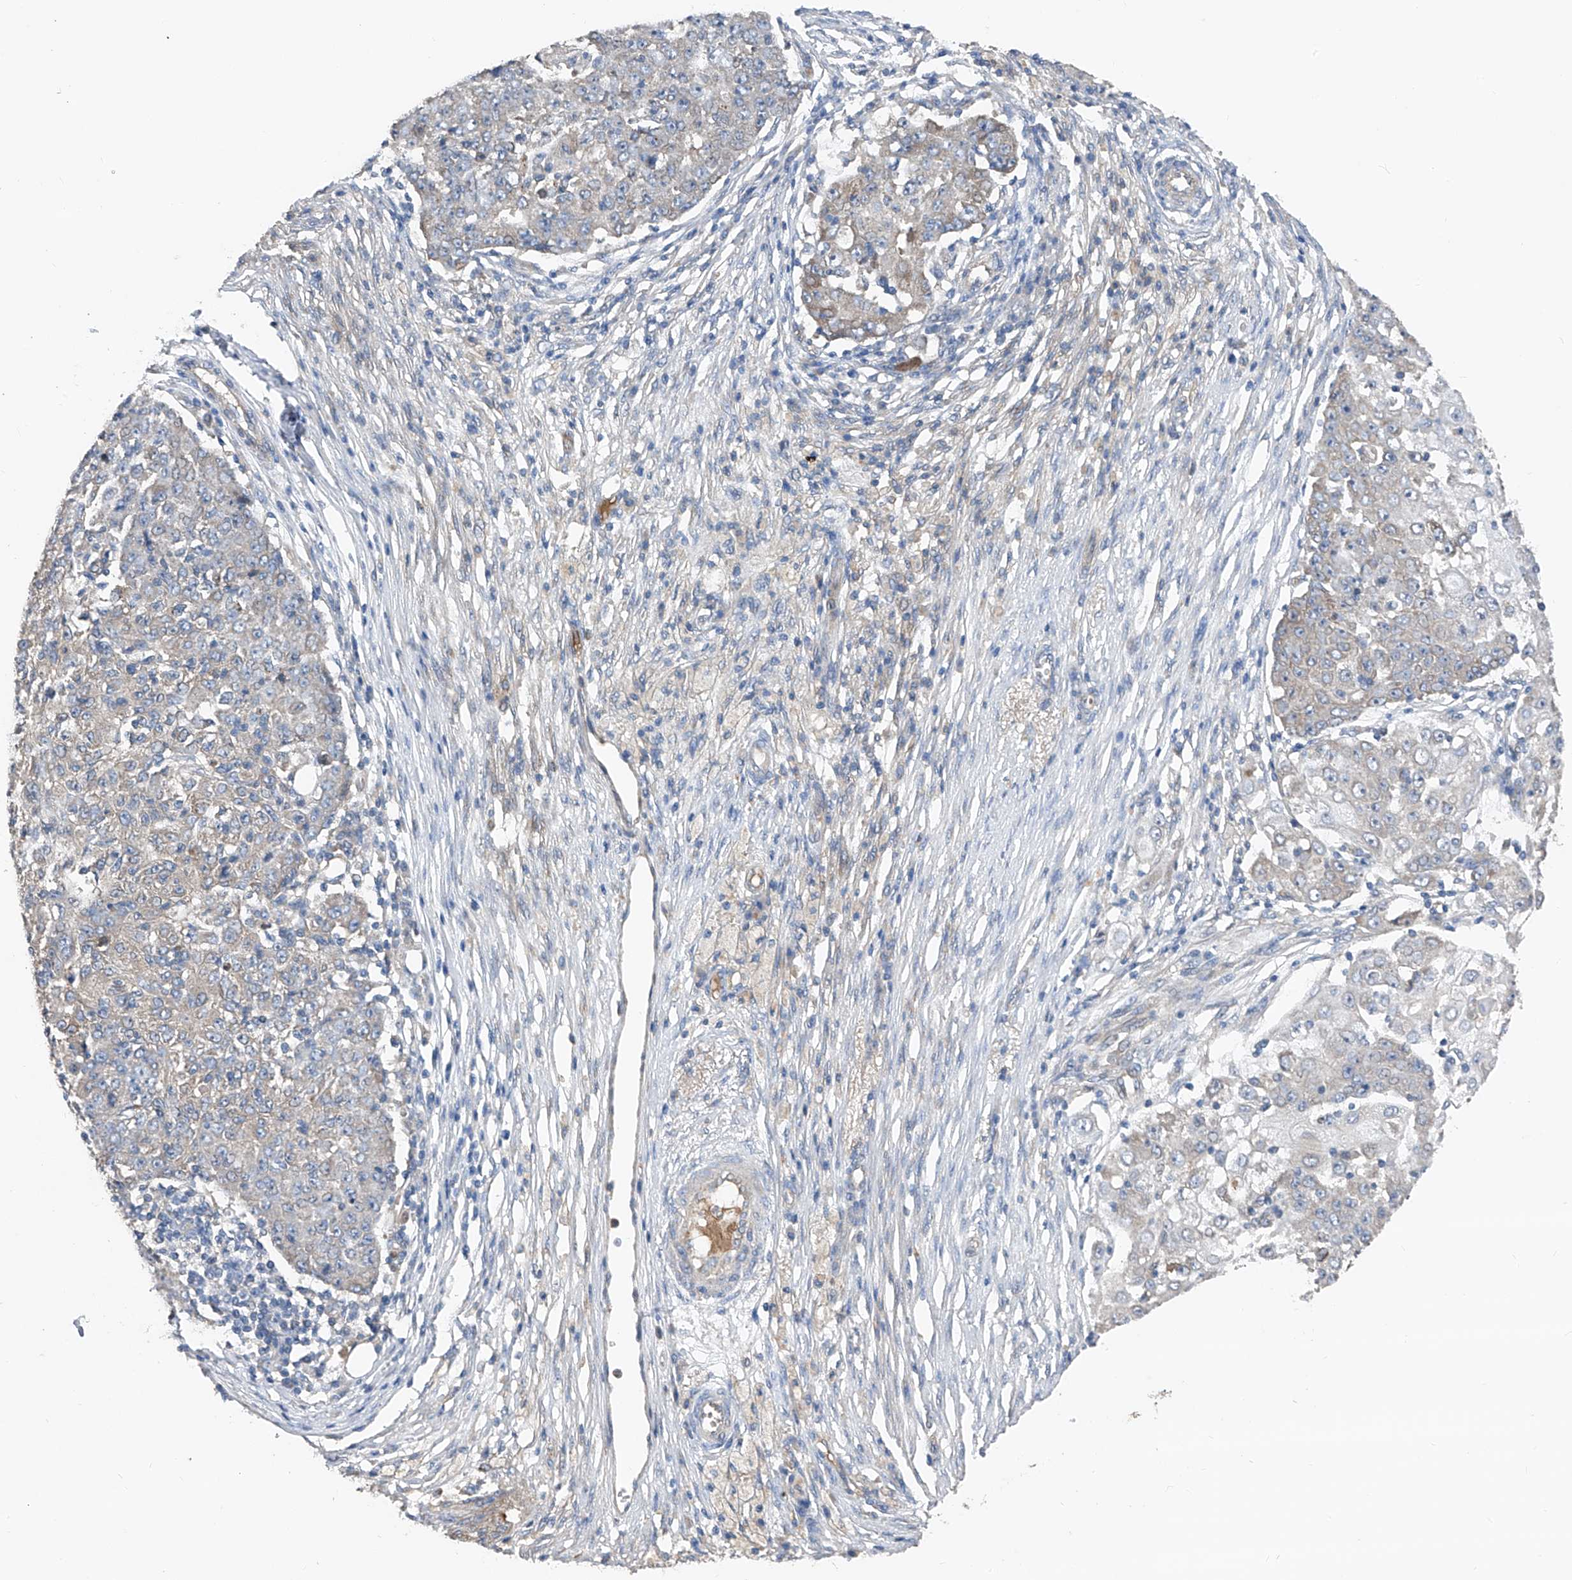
{"staining": {"intensity": "negative", "quantity": "none", "location": "none"}, "tissue": "ovarian cancer", "cell_type": "Tumor cells", "image_type": "cancer", "snomed": [{"axis": "morphology", "description": "Carcinoma, endometroid"}, {"axis": "topography", "description": "Ovary"}], "caption": "There is no significant expression in tumor cells of endometroid carcinoma (ovarian).", "gene": "PTK2", "patient": {"sex": "female", "age": 42}}